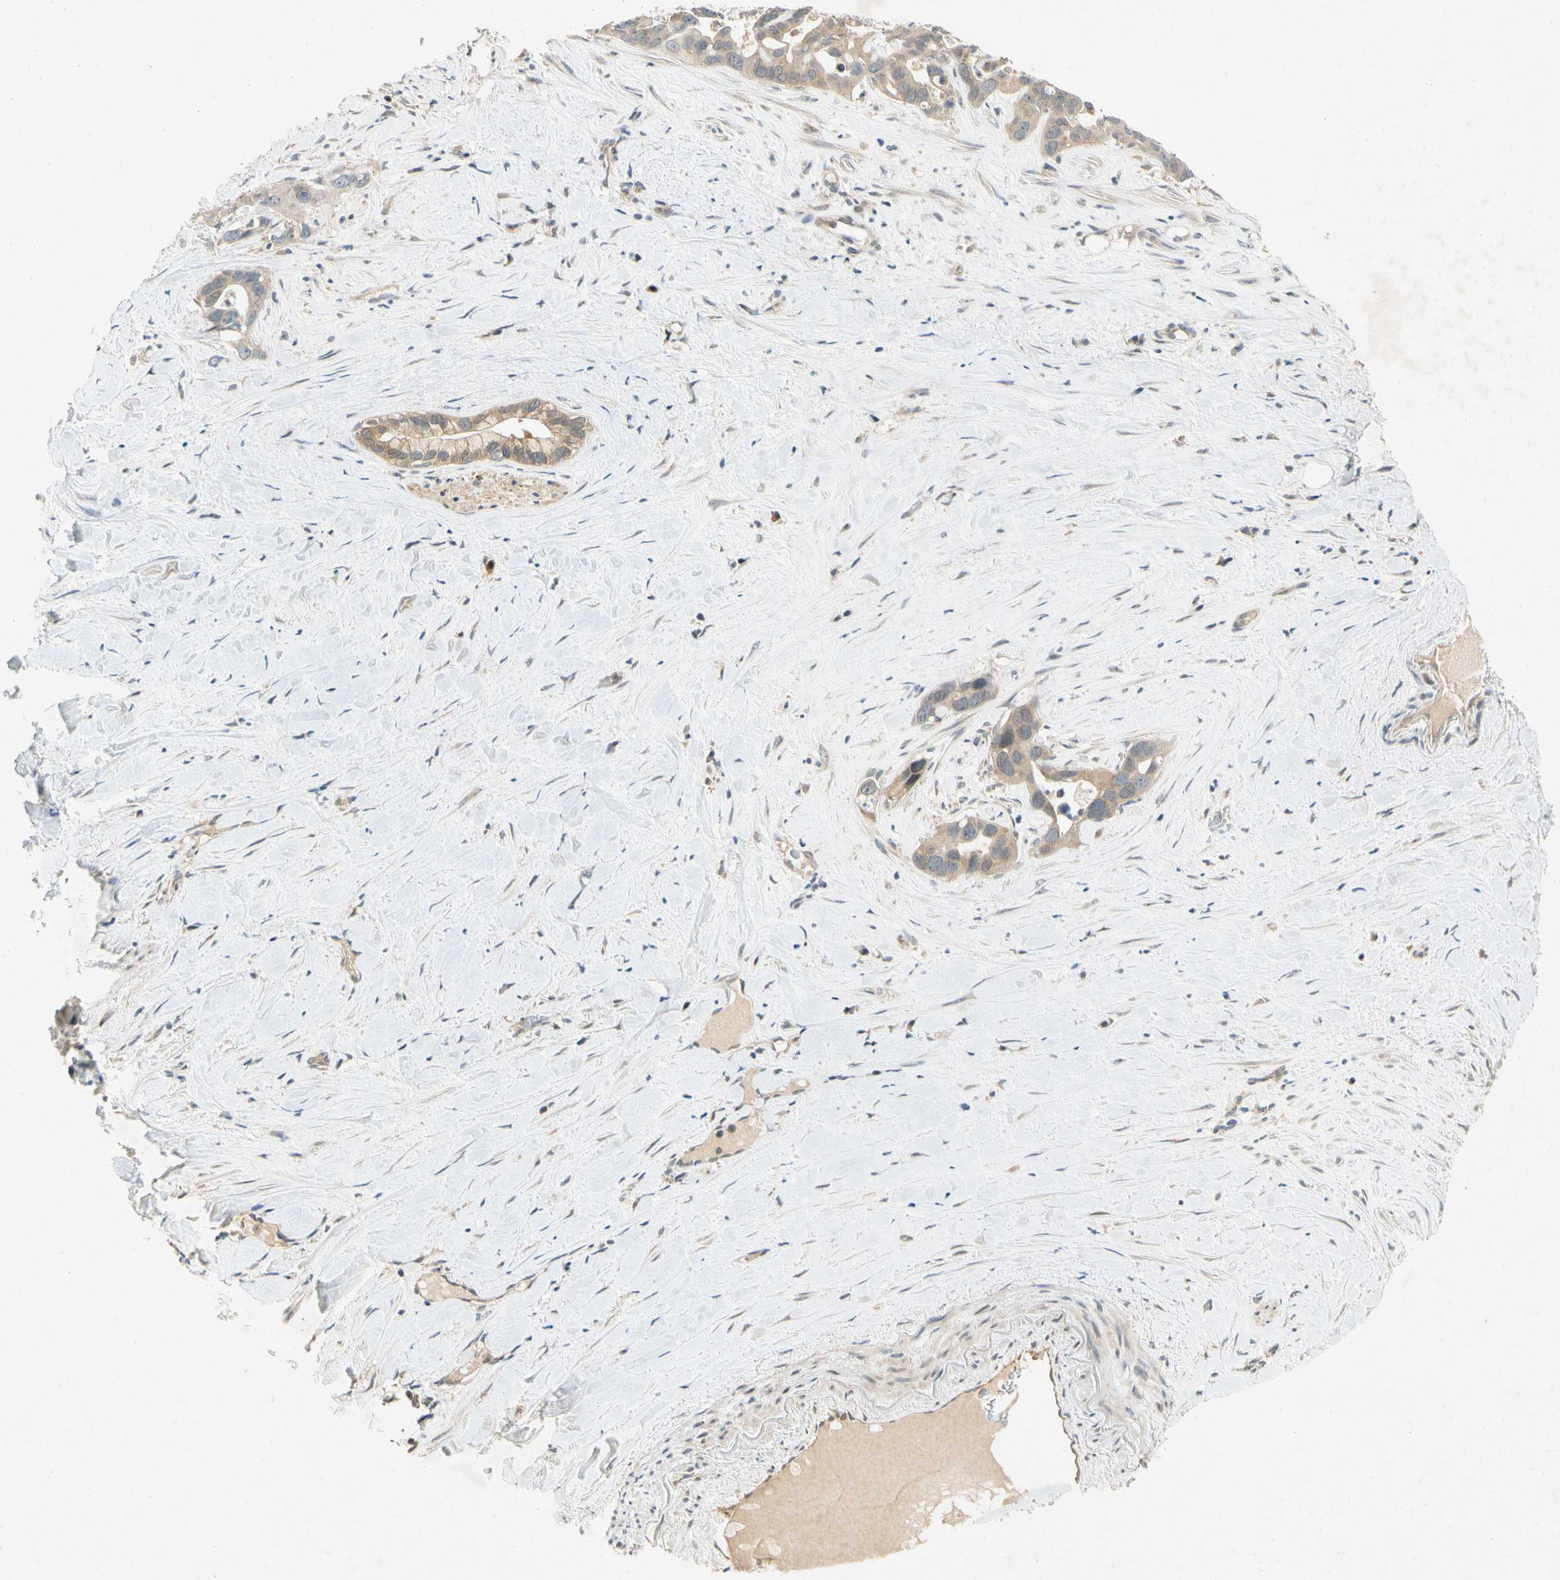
{"staining": {"intensity": "weak", "quantity": ">75%", "location": "cytoplasmic/membranous"}, "tissue": "liver cancer", "cell_type": "Tumor cells", "image_type": "cancer", "snomed": [{"axis": "morphology", "description": "Cholangiocarcinoma"}, {"axis": "topography", "description": "Liver"}], "caption": "There is low levels of weak cytoplasmic/membranous positivity in tumor cells of cholangiocarcinoma (liver), as demonstrated by immunohistochemical staining (brown color).", "gene": "GATD1", "patient": {"sex": "female", "age": 65}}